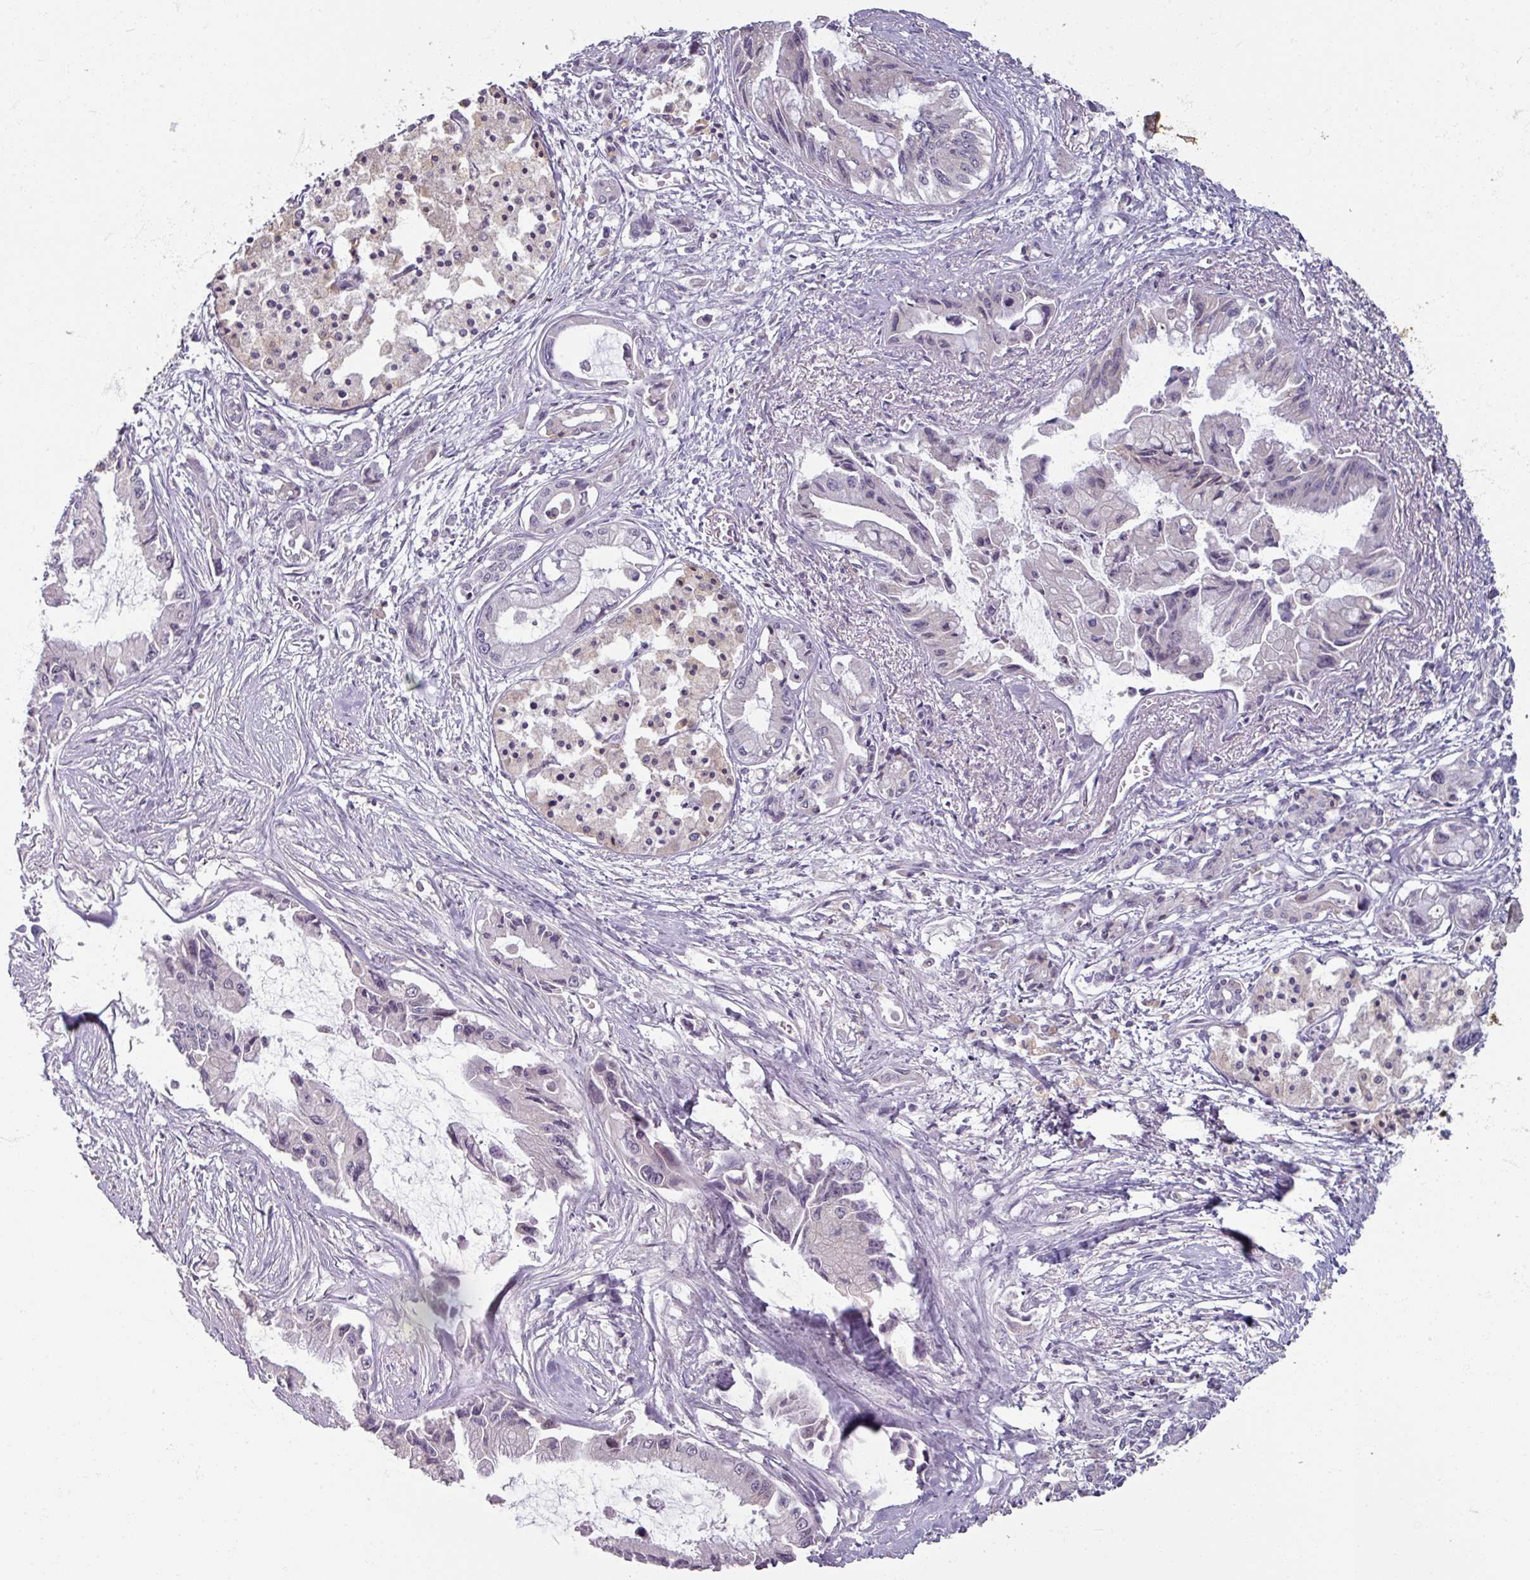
{"staining": {"intensity": "negative", "quantity": "none", "location": "none"}, "tissue": "pancreatic cancer", "cell_type": "Tumor cells", "image_type": "cancer", "snomed": [{"axis": "morphology", "description": "Adenocarcinoma, NOS"}, {"axis": "topography", "description": "Pancreas"}], "caption": "Tumor cells show no significant staining in pancreatic adenocarcinoma.", "gene": "SOX11", "patient": {"sex": "male", "age": 84}}